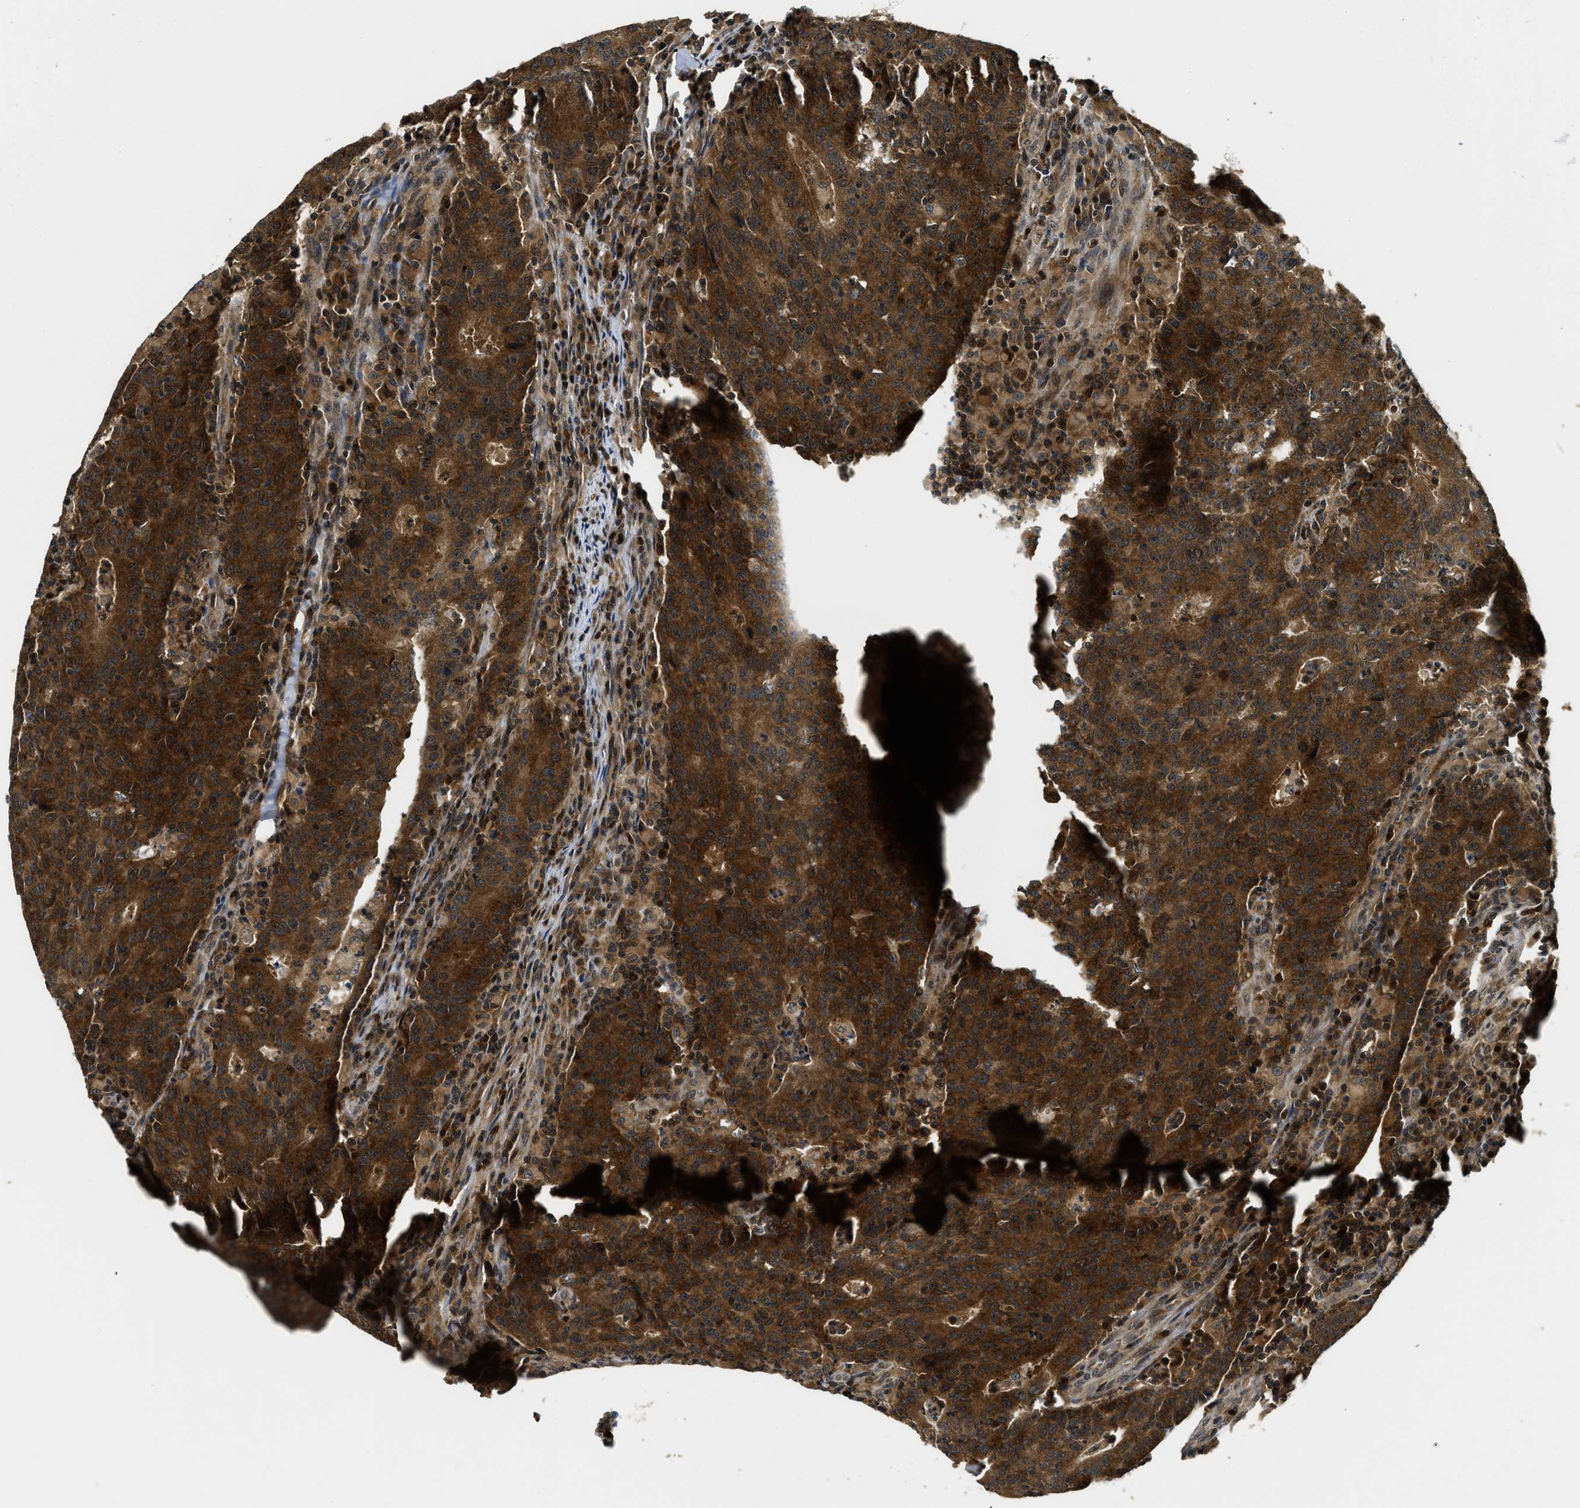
{"staining": {"intensity": "strong", "quantity": ">75%", "location": "cytoplasmic/membranous"}, "tissue": "colorectal cancer", "cell_type": "Tumor cells", "image_type": "cancer", "snomed": [{"axis": "morphology", "description": "Adenocarcinoma, NOS"}, {"axis": "topography", "description": "Colon"}], "caption": "Protein staining demonstrates strong cytoplasmic/membranous positivity in approximately >75% of tumor cells in colorectal cancer.", "gene": "ADSL", "patient": {"sex": "female", "age": 75}}